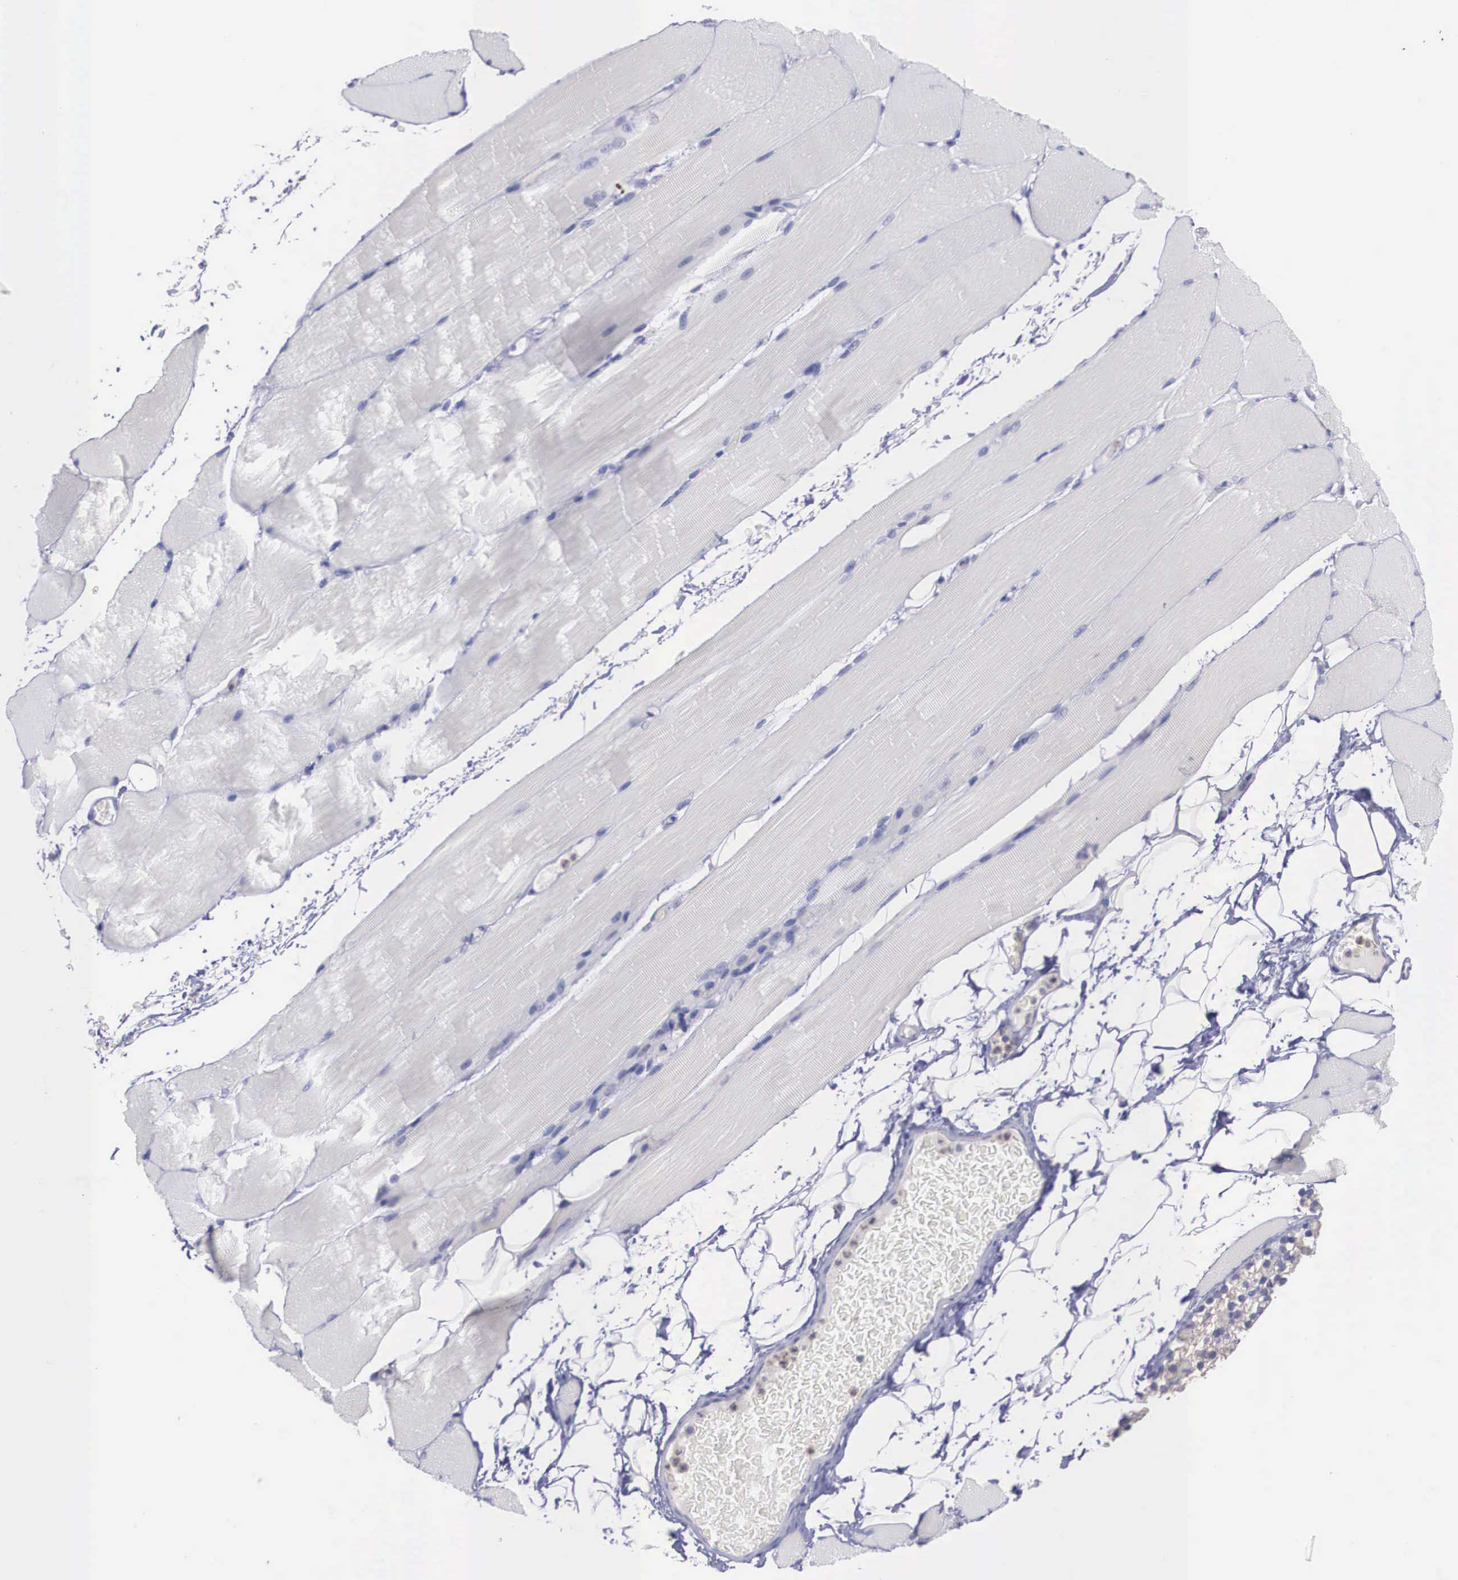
{"staining": {"intensity": "negative", "quantity": "none", "location": "none"}, "tissue": "skeletal muscle", "cell_type": "Myocytes", "image_type": "normal", "snomed": [{"axis": "morphology", "description": "Normal tissue, NOS"}, {"axis": "topography", "description": "Skeletal muscle"}, {"axis": "topography", "description": "Parathyroid gland"}], "caption": "Myocytes show no significant positivity in unremarkable skeletal muscle. Nuclei are stained in blue.", "gene": "REPS2", "patient": {"sex": "female", "age": 37}}